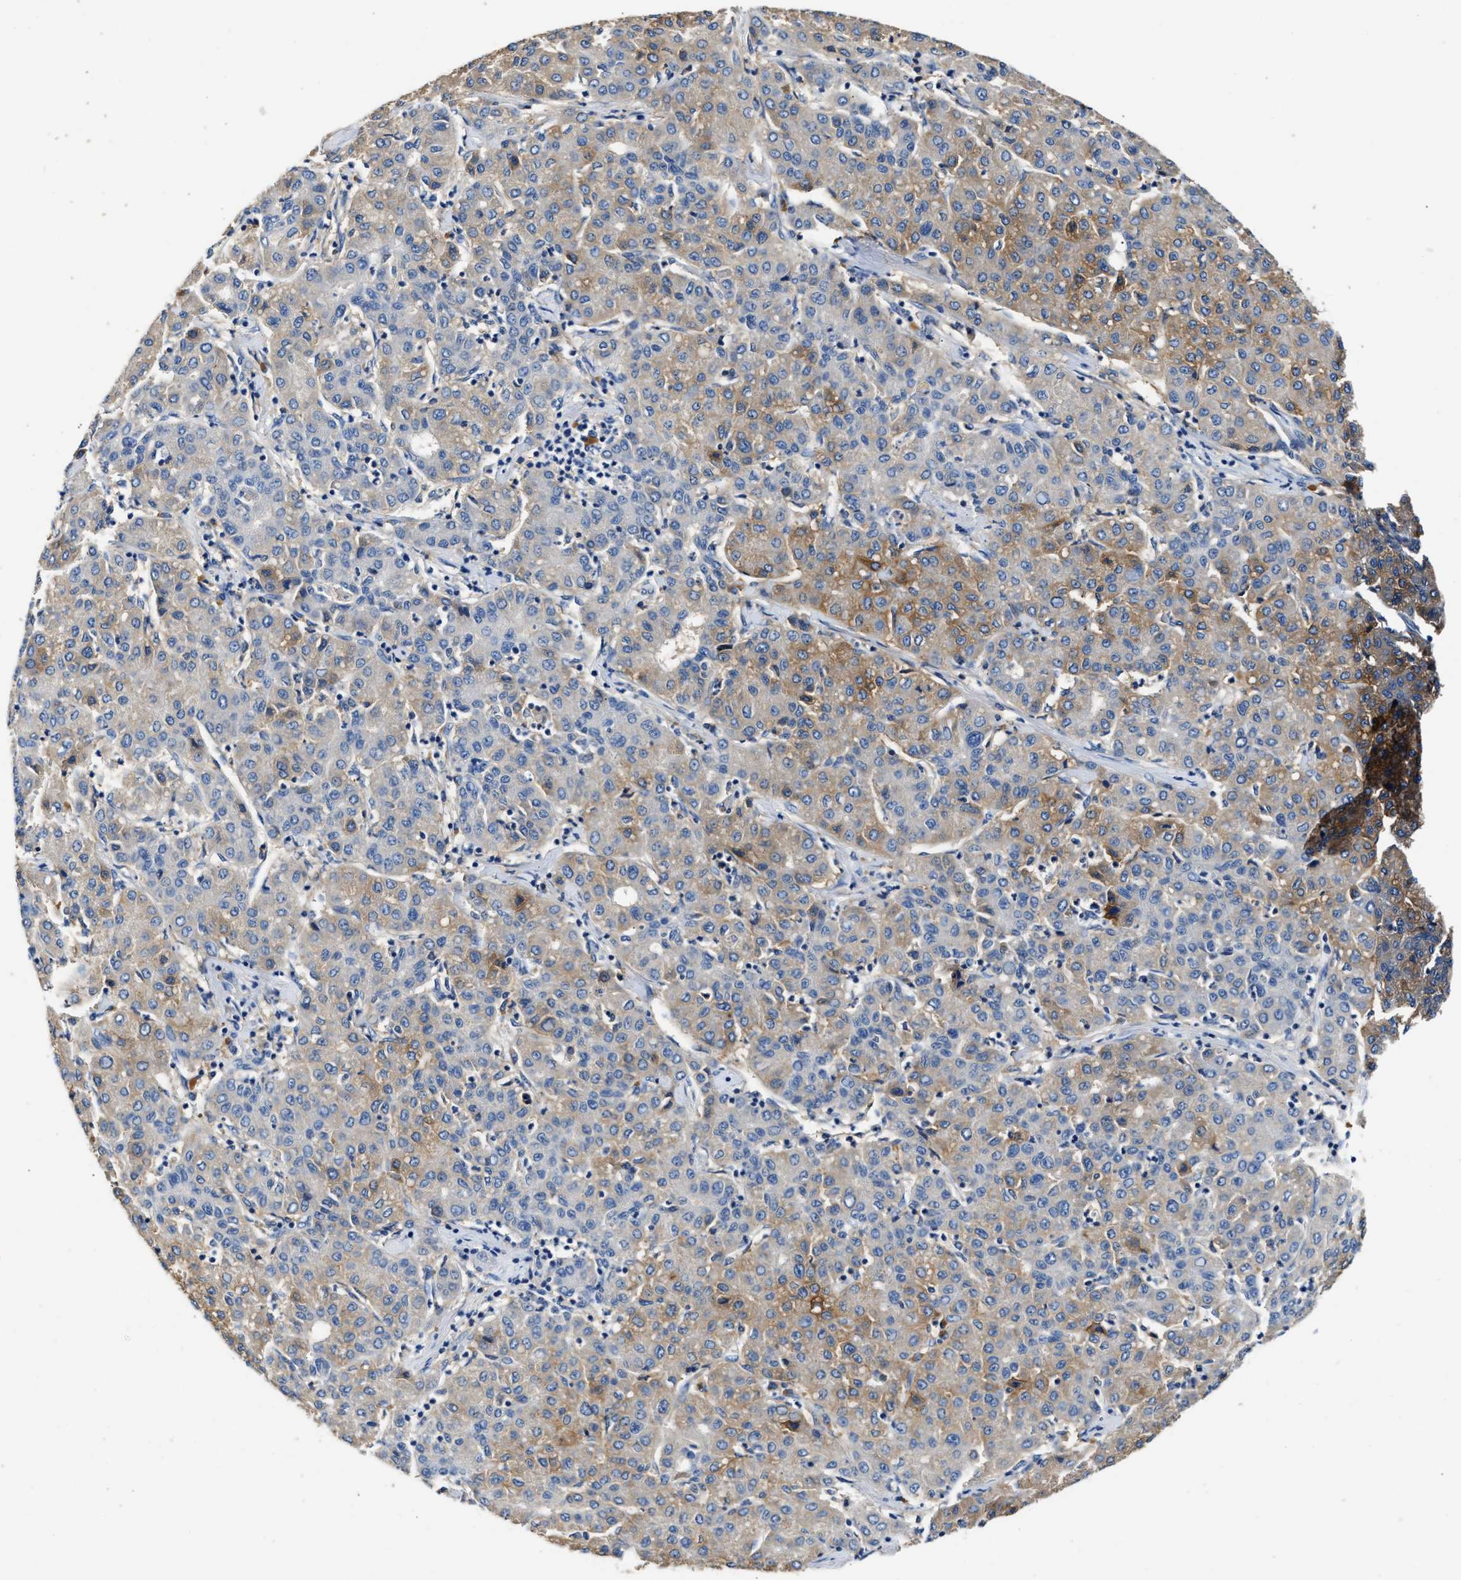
{"staining": {"intensity": "weak", "quantity": "25%-75%", "location": "cytoplasmic/membranous"}, "tissue": "liver cancer", "cell_type": "Tumor cells", "image_type": "cancer", "snomed": [{"axis": "morphology", "description": "Carcinoma, Hepatocellular, NOS"}, {"axis": "topography", "description": "Liver"}], "caption": "A micrograph of human liver hepatocellular carcinoma stained for a protein displays weak cytoplasmic/membranous brown staining in tumor cells. (Stains: DAB (3,3'-diaminobenzidine) in brown, nuclei in blue, Microscopy: brightfield microscopy at high magnification).", "gene": "SLCO2B1", "patient": {"sex": "male", "age": 65}}